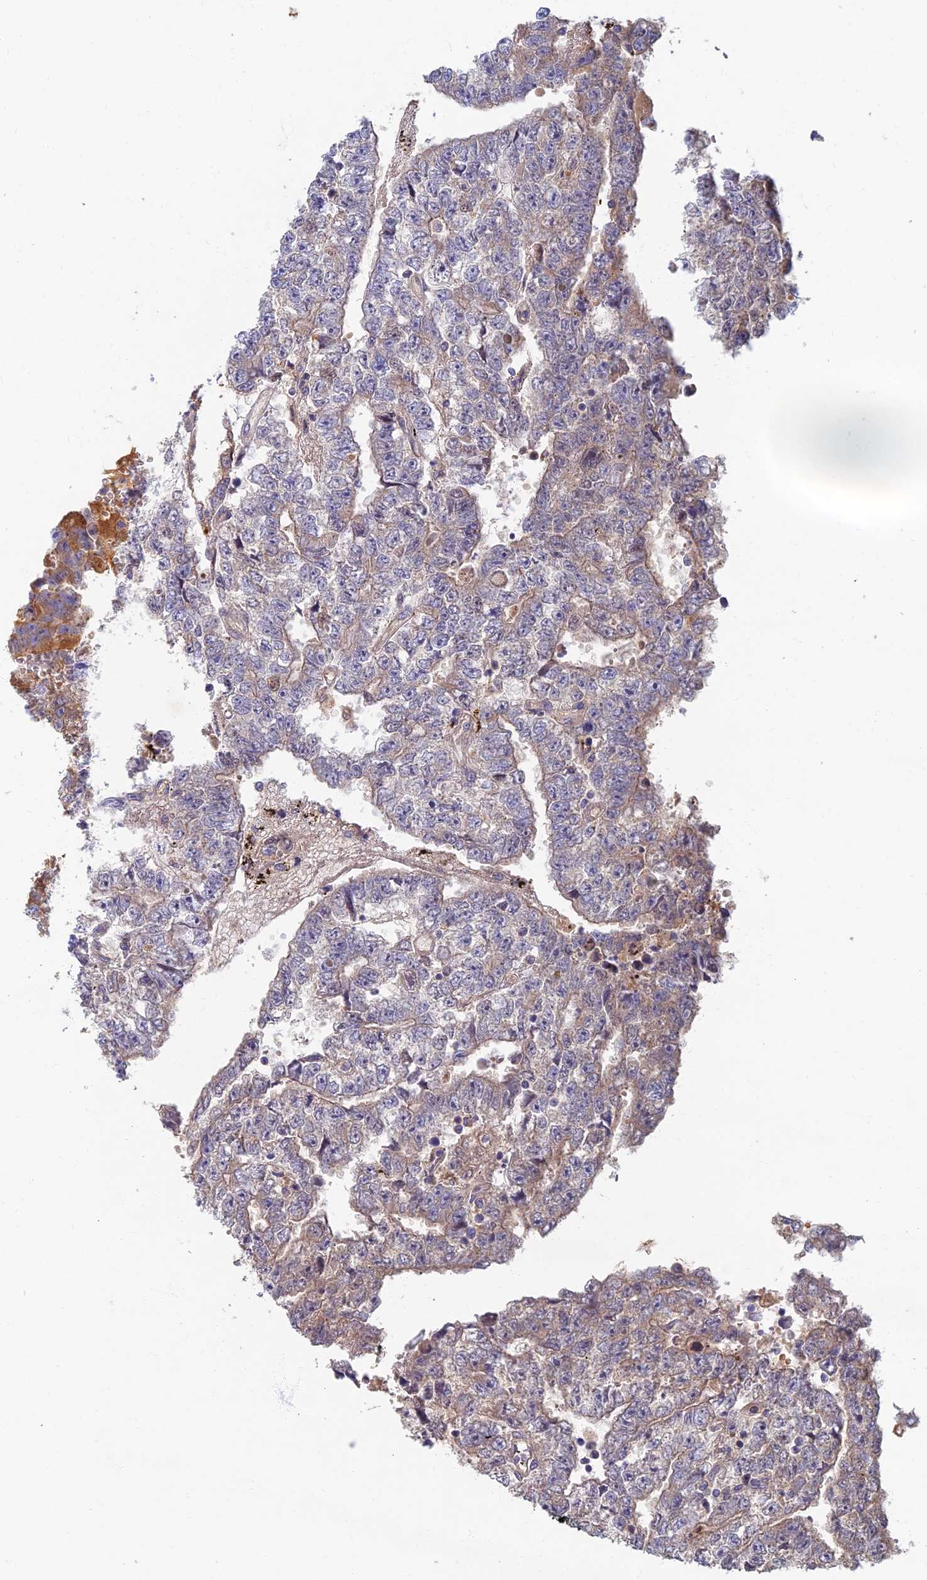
{"staining": {"intensity": "weak", "quantity": "25%-75%", "location": "cytoplasmic/membranous"}, "tissue": "testis cancer", "cell_type": "Tumor cells", "image_type": "cancer", "snomed": [{"axis": "morphology", "description": "Carcinoma, Embryonal, NOS"}, {"axis": "topography", "description": "Testis"}], "caption": "Immunohistochemistry (IHC) (DAB (3,3'-diaminobenzidine)) staining of human testis cancer shows weak cytoplasmic/membranous protein positivity in approximately 25%-75% of tumor cells. The protein of interest is shown in brown color, while the nuclei are stained blue.", "gene": "SOGA1", "patient": {"sex": "male", "age": 25}}